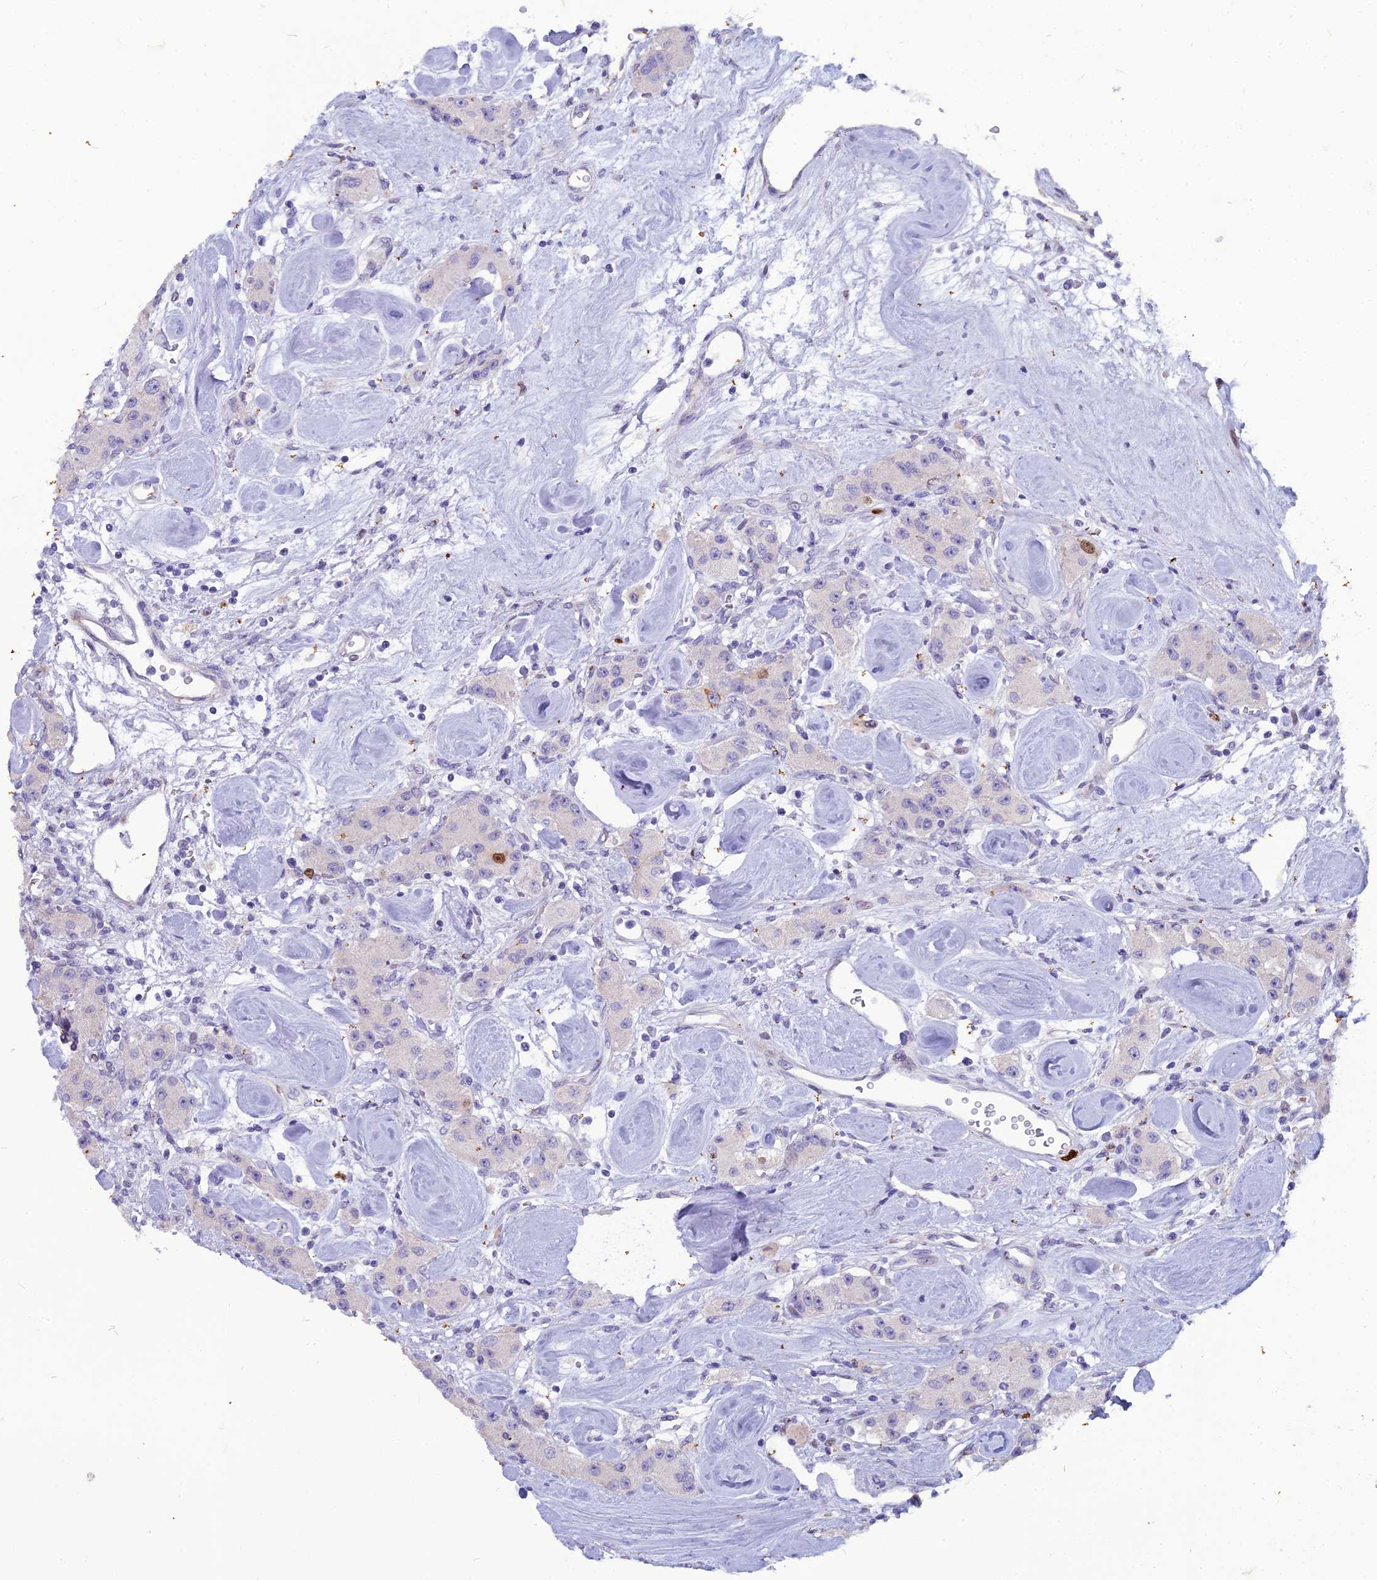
{"staining": {"intensity": "negative", "quantity": "none", "location": "none"}, "tissue": "carcinoid", "cell_type": "Tumor cells", "image_type": "cancer", "snomed": [{"axis": "morphology", "description": "Carcinoid, malignant, NOS"}, {"axis": "topography", "description": "Pancreas"}], "caption": "Tumor cells are negative for brown protein staining in carcinoid (malignant).", "gene": "NUSAP1", "patient": {"sex": "male", "age": 41}}